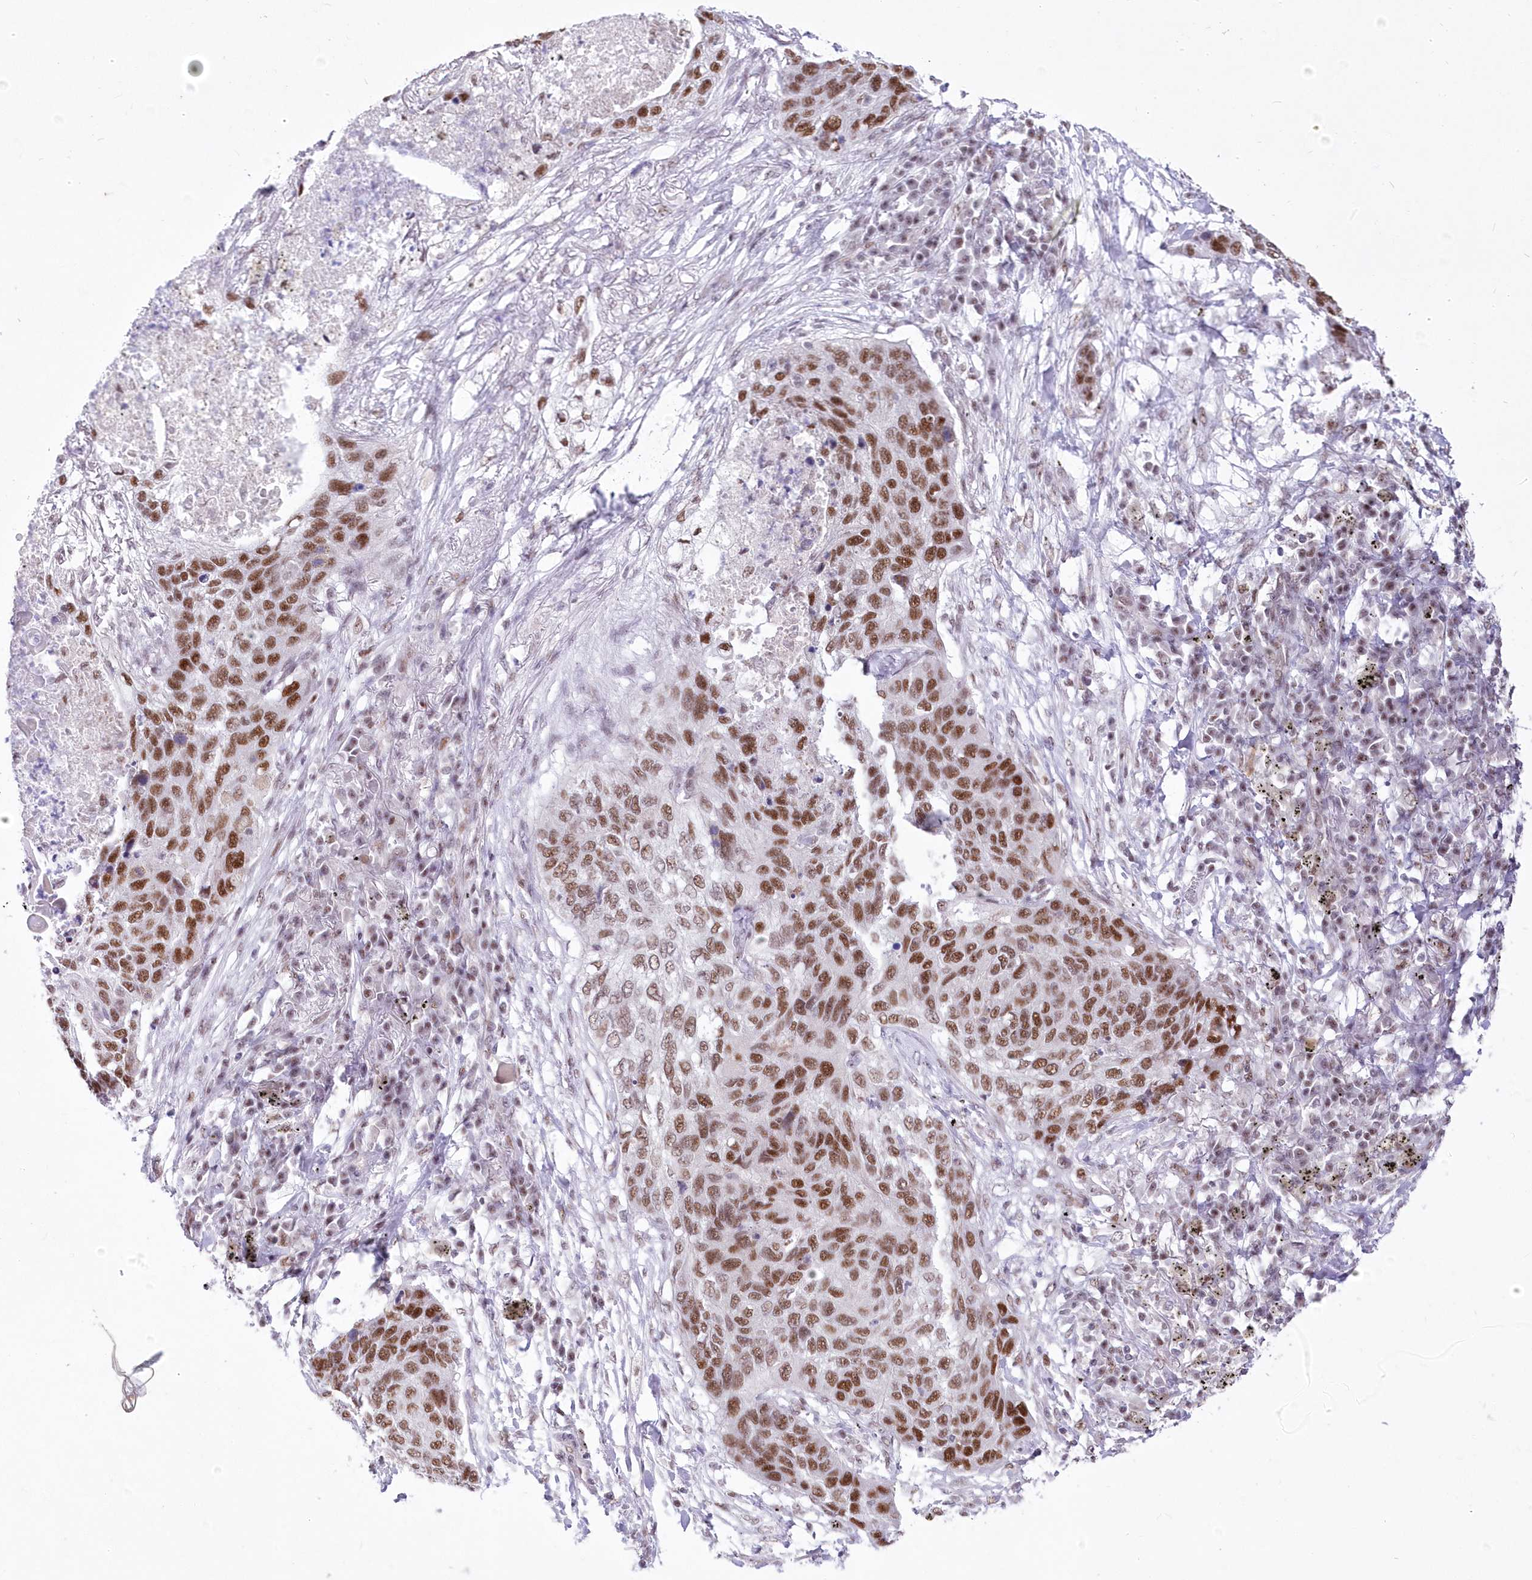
{"staining": {"intensity": "strong", "quantity": ">75%", "location": "nuclear"}, "tissue": "lung cancer", "cell_type": "Tumor cells", "image_type": "cancer", "snomed": [{"axis": "morphology", "description": "Squamous cell carcinoma, NOS"}, {"axis": "topography", "description": "Lung"}], "caption": "Lung squamous cell carcinoma tissue displays strong nuclear expression in about >75% of tumor cells The staining is performed using DAB (3,3'-diaminobenzidine) brown chromogen to label protein expression. The nuclei are counter-stained blue using hematoxylin.", "gene": "NSUN2", "patient": {"sex": "female", "age": 63}}